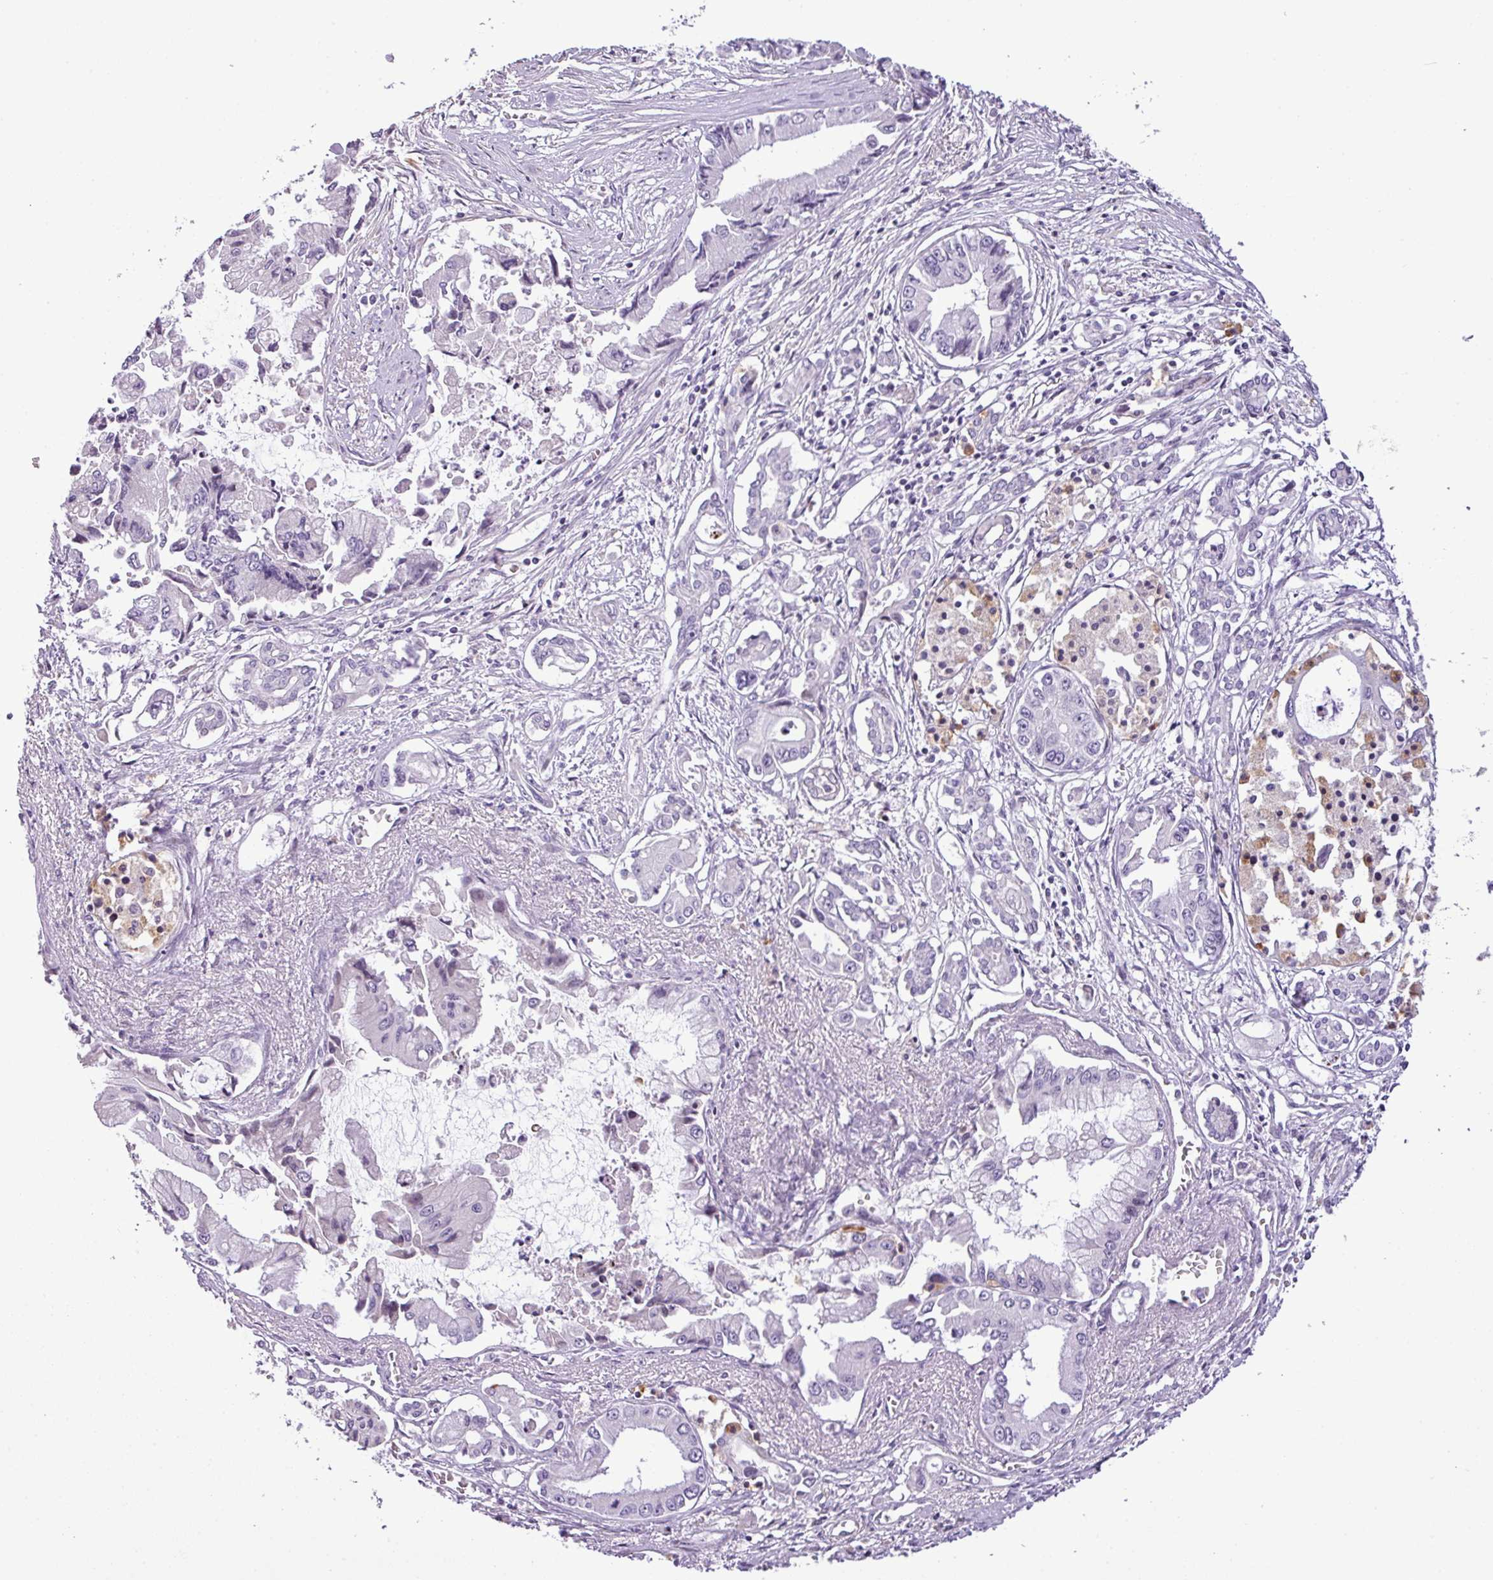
{"staining": {"intensity": "negative", "quantity": "none", "location": "none"}, "tissue": "pancreatic cancer", "cell_type": "Tumor cells", "image_type": "cancer", "snomed": [{"axis": "morphology", "description": "Adenocarcinoma, NOS"}, {"axis": "topography", "description": "Pancreas"}], "caption": "A micrograph of adenocarcinoma (pancreatic) stained for a protein shows no brown staining in tumor cells.", "gene": "DNAJB13", "patient": {"sex": "male", "age": 84}}